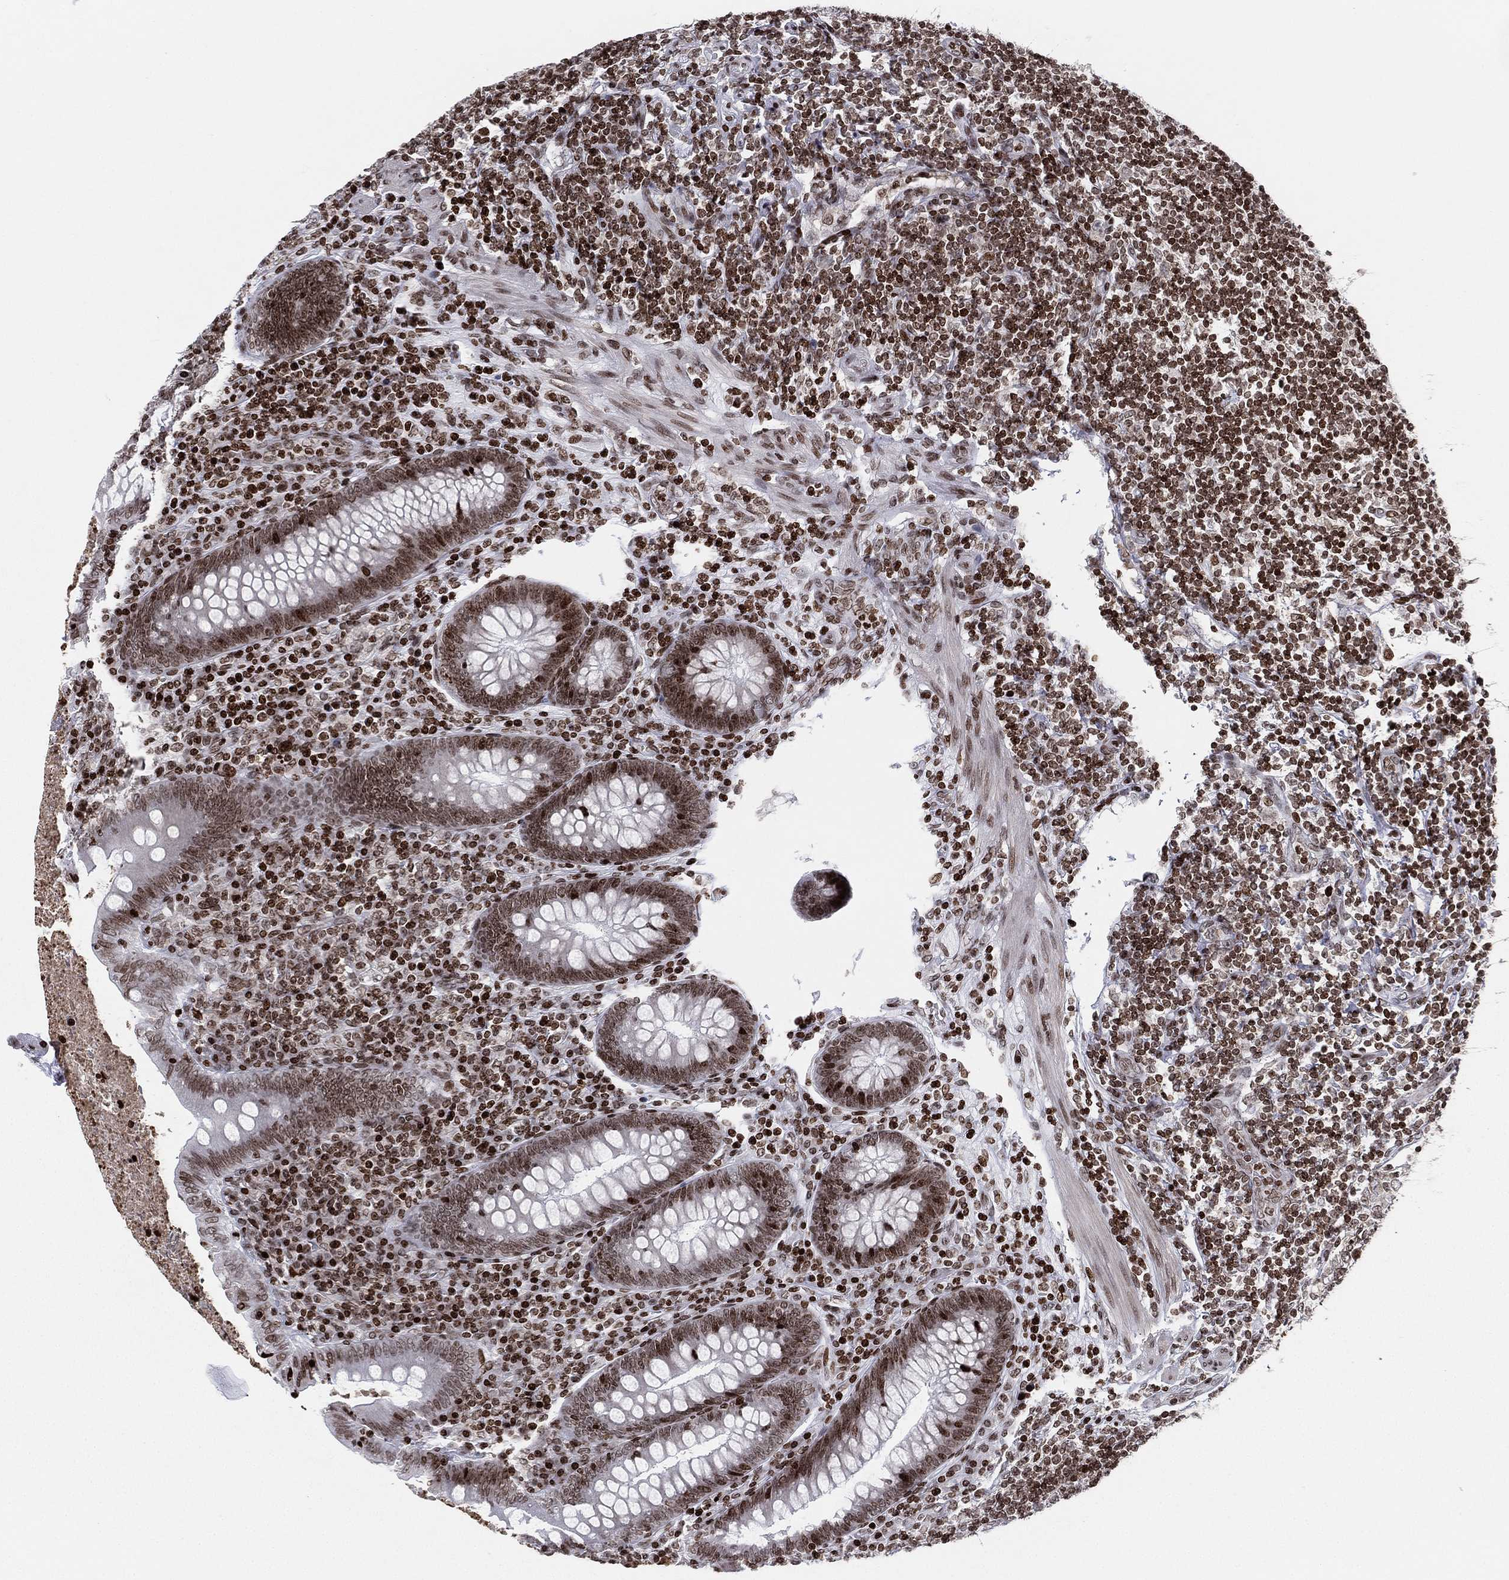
{"staining": {"intensity": "moderate", "quantity": ">75%", "location": "nuclear"}, "tissue": "appendix", "cell_type": "Glandular cells", "image_type": "normal", "snomed": [{"axis": "morphology", "description": "Normal tissue, NOS"}, {"axis": "topography", "description": "Appendix"}], "caption": "An image showing moderate nuclear expression in approximately >75% of glandular cells in unremarkable appendix, as visualized by brown immunohistochemical staining.", "gene": "MFSD14A", "patient": {"sex": "male", "age": 47}}